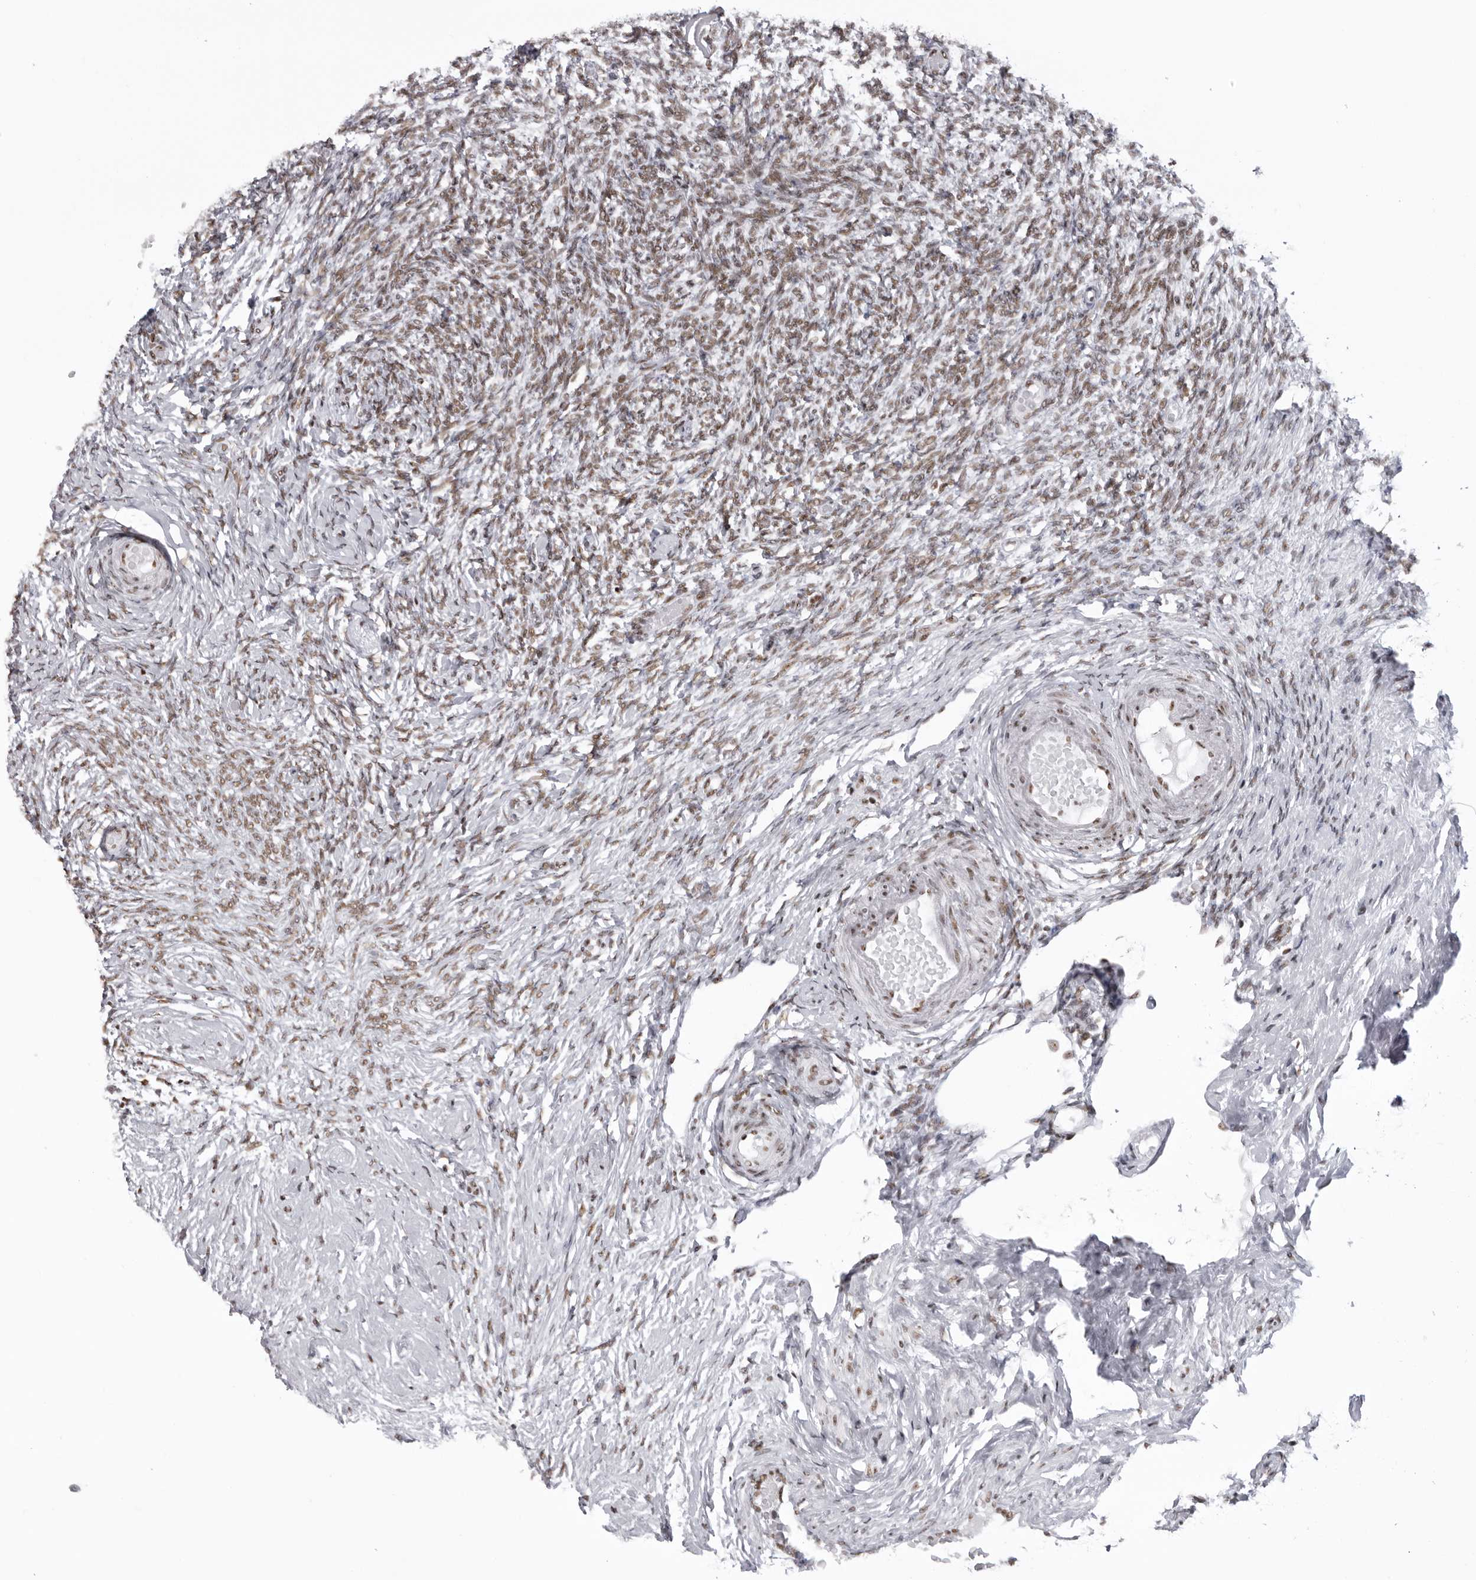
{"staining": {"intensity": "strong", "quantity": ">75%", "location": "nuclear"}, "tissue": "ovary", "cell_type": "Follicle cells", "image_type": "normal", "snomed": [{"axis": "morphology", "description": "Normal tissue, NOS"}, {"axis": "topography", "description": "Ovary"}], "caption": "Immunohistochemistry (IHC) micrograph of normal ovary stained for a protein (brown), which reveals high levels of strong nuclear expression in approximately >75% of follicle cells.", "gene": "DHX9", "patient": {"sex": "female", "age": 60}}